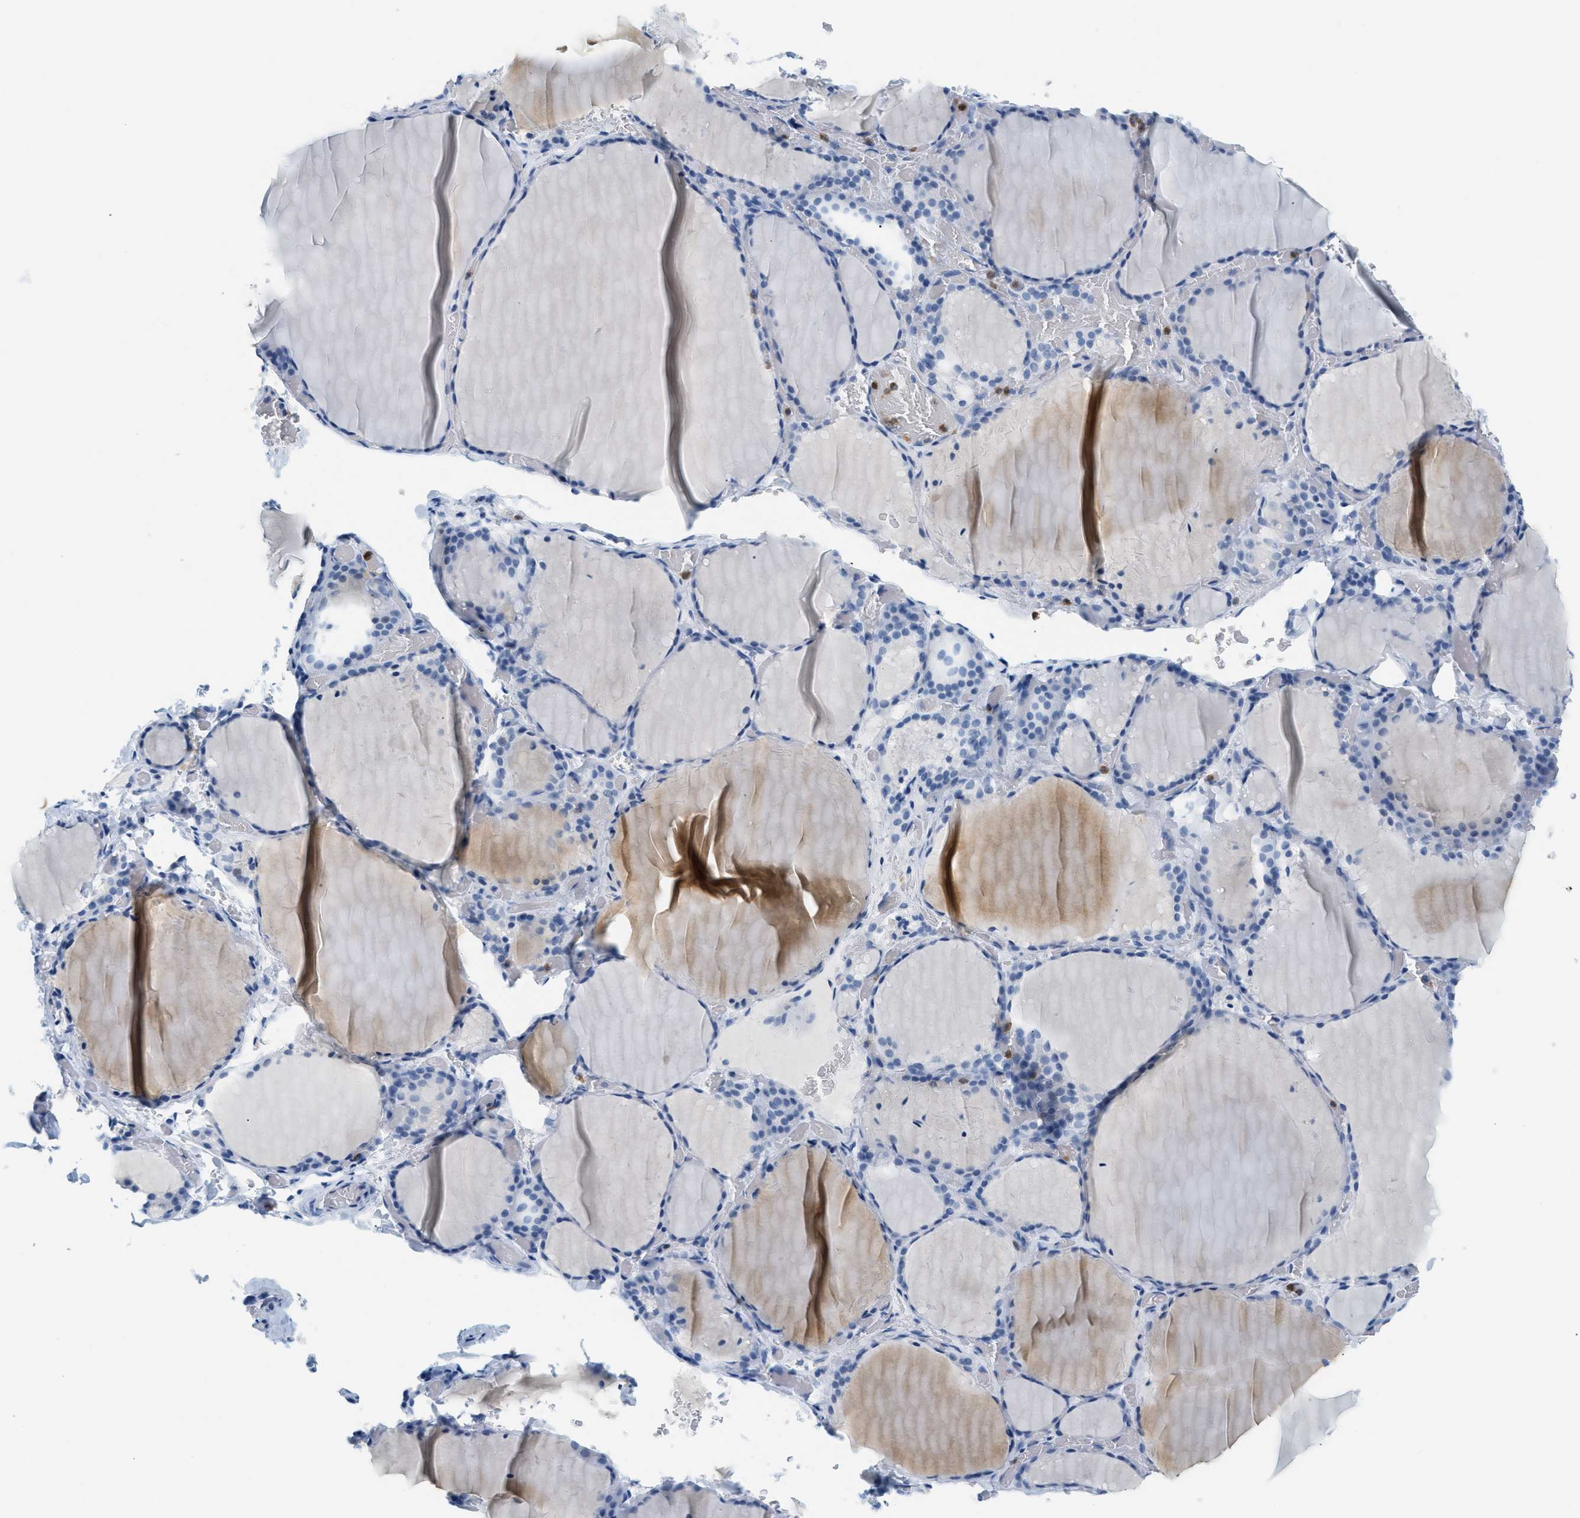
{"staining": {"intensity": "negative", "quantity": "none", "location": "none"}, "tissue": "thyroid gland", "cell_type": "Glandular cells", "image_type": "normal", "snomed": [{"axis": "morphology", "description": "Normal tissue, NOS"}, {"axis": "topography", "description": "Thyroid gland"}], "caption": "Immunohistochemical staining of benign human thyroid gland exhibits no significant staining in glandular cells.", "gene": "LCN2", "patient": {"sex": "female", "age": 22}}